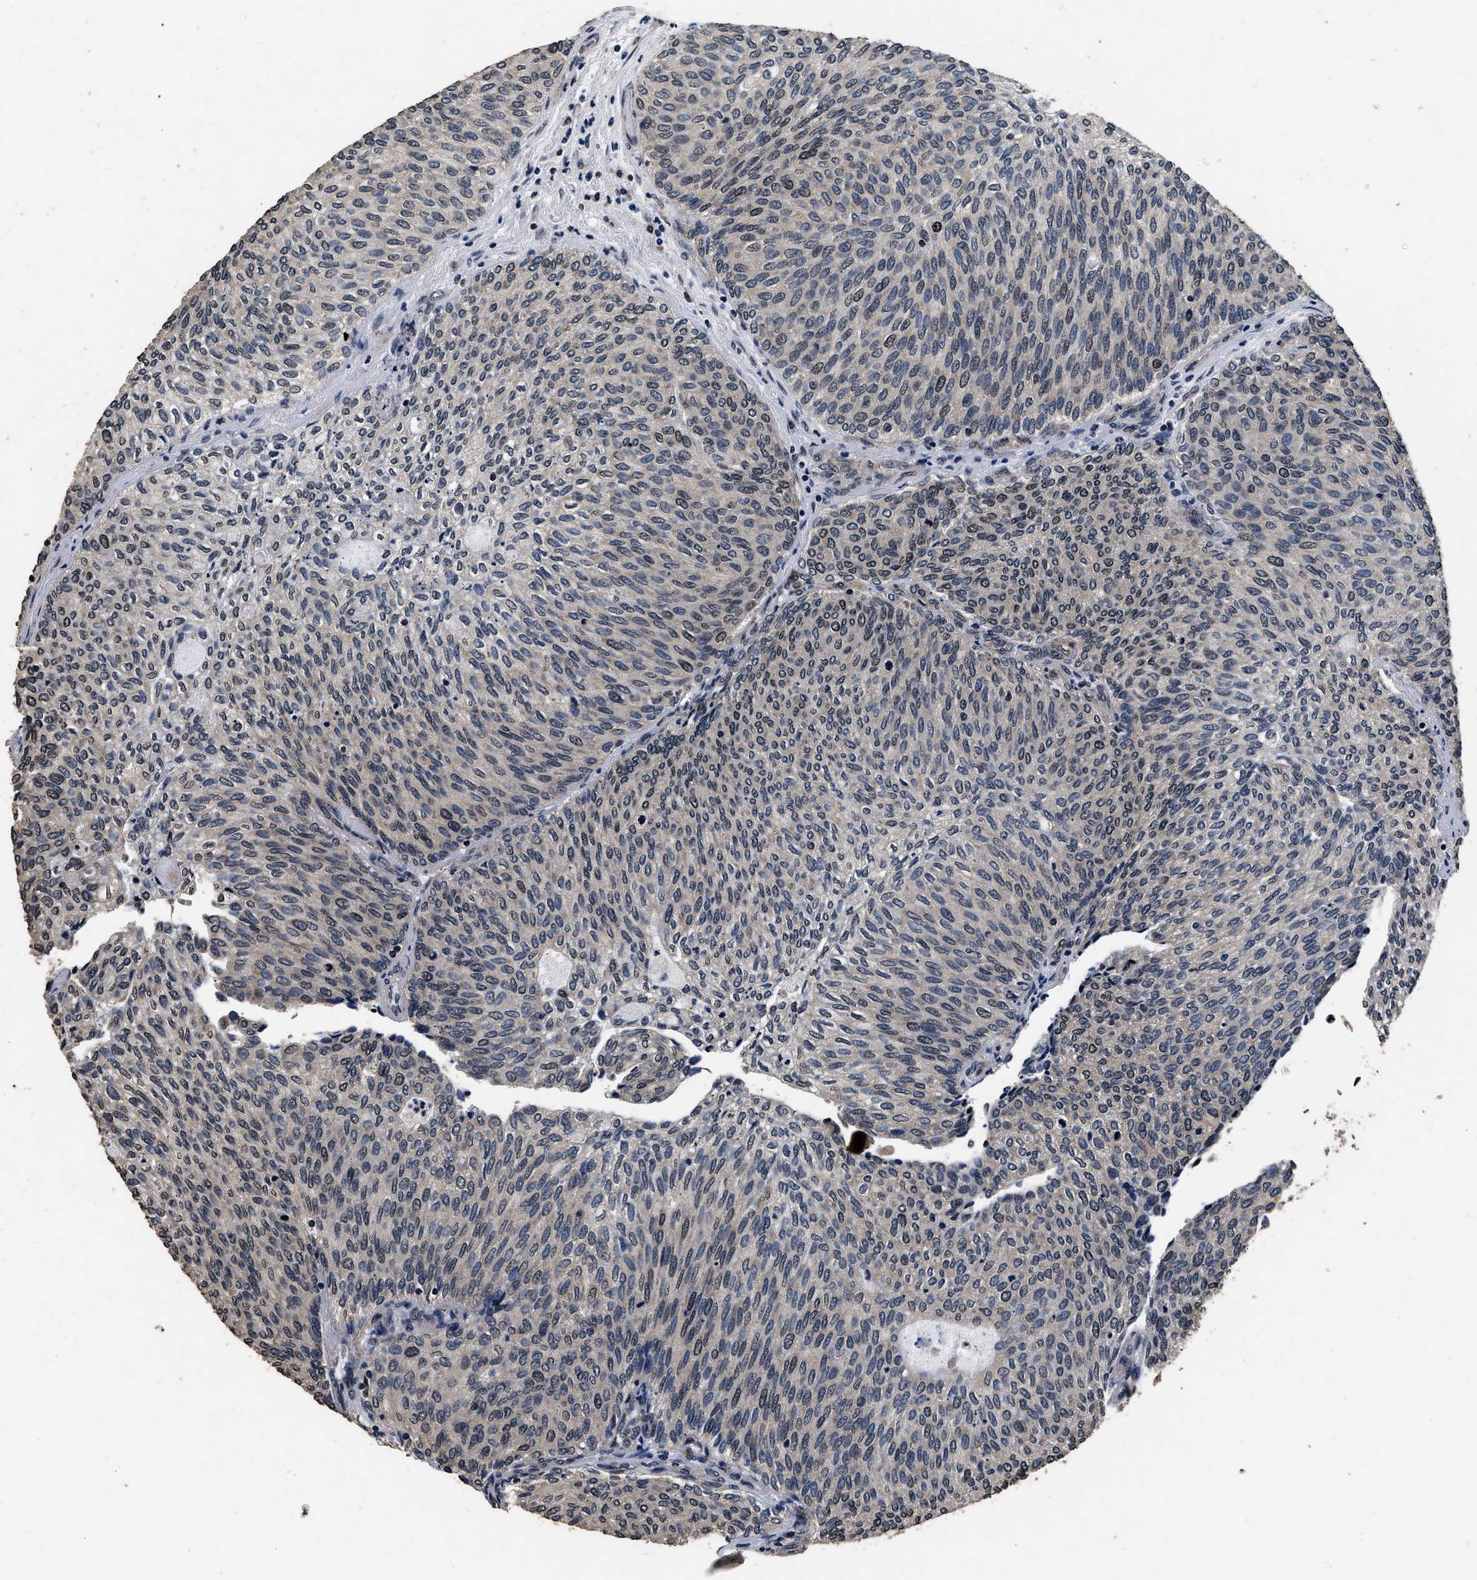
{"staining": {"intensity": "negative", "quantity": "none", "location": "none"}, "tissue": "urothelial cancer", "cell_type": "Tumor cells", "image_type": "cancer", "snomed": [{"axis": "morphology", "description": "Urothelial carcinoma, Low grade"}, {"axis": "topography", "description": "Urinary bladder"}], "caption": "Micrograph shows no protein staining in tumor cells of urothelial carcinoma (low-grade) tissue.", "gene": "CSTF1", "patient": {"sex": "female", "age": 79}}